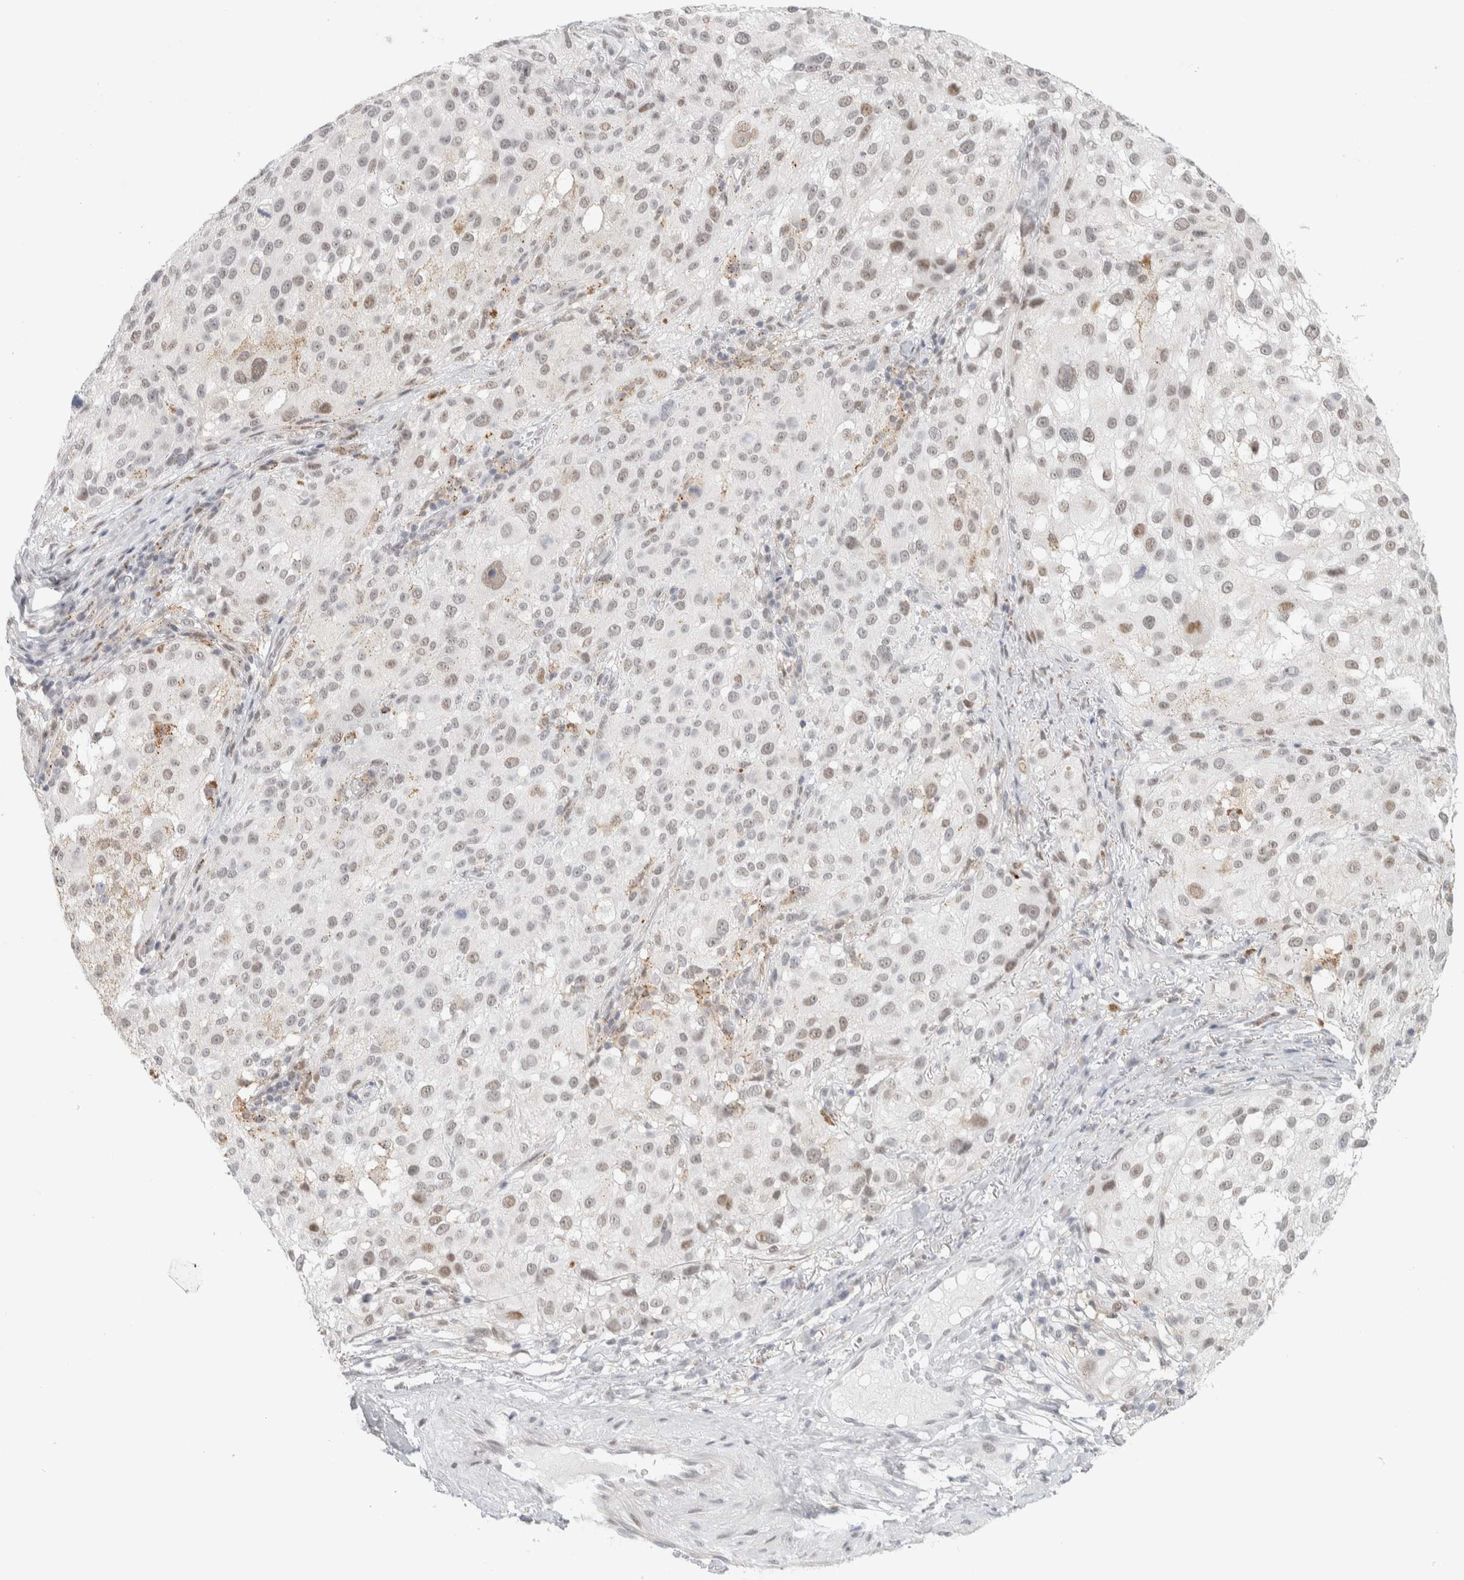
{"staining": {"intensity": "weak", "quantity": ">75%", "location": "nuclear"}, "tissue": "melanoma", "cell_type": "Tumor cells", "image_type": "cancer", "snomed": [{"axis": "morphology", "description": "Necrosis, NOS"}, {"axis": "morphology", "description": "Malignant melanoma, NOS"}, {"axis": "topography", "description": "Skin"}], "caption": "Tumor cells reveal weak nuclear positivity in about >75% of cells in melanoma.", "gene": "CDH17", "patient": {"sex": "female", "age": 87}}